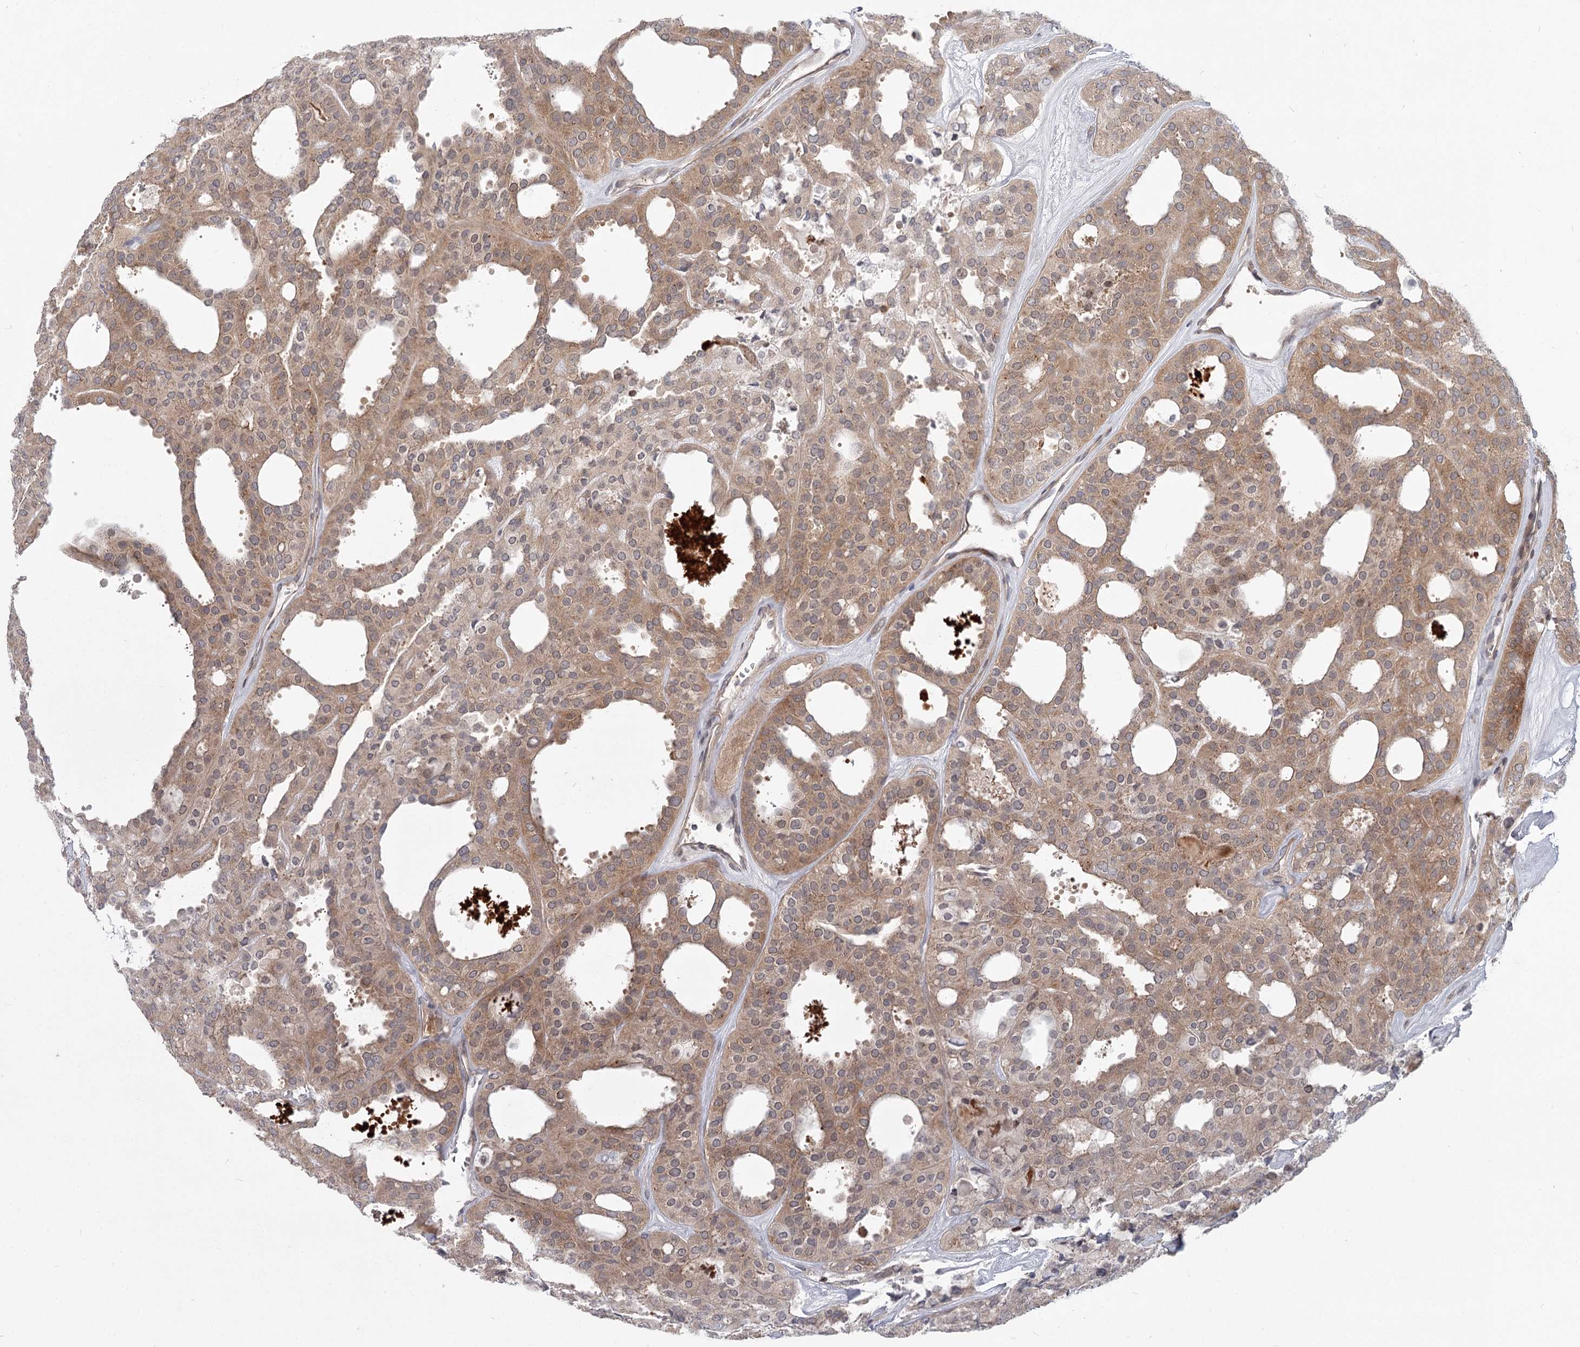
{"staining": {"intensity": "moderate", "quantity": ">75%", "location": "cytoplasmic/membranous"}, "tissue": "thyroid cancer", "cell_type": "Tumor cells", "image_type": "cancer", "snomed": [{"axis": "morphology", "description": "Follicular adenoma carcinoma, NOS"}, {"axis": "topography", "description": "Thyroid gland"}], "caption": "Follicular adenoma carcinoma (thyroid) tissue demonstrates moderate cytoplasmic/membranous positivity in about >75% of tumor cells", "gene": "CCNG2", "patient": {"sex": "male", "age": 75}}